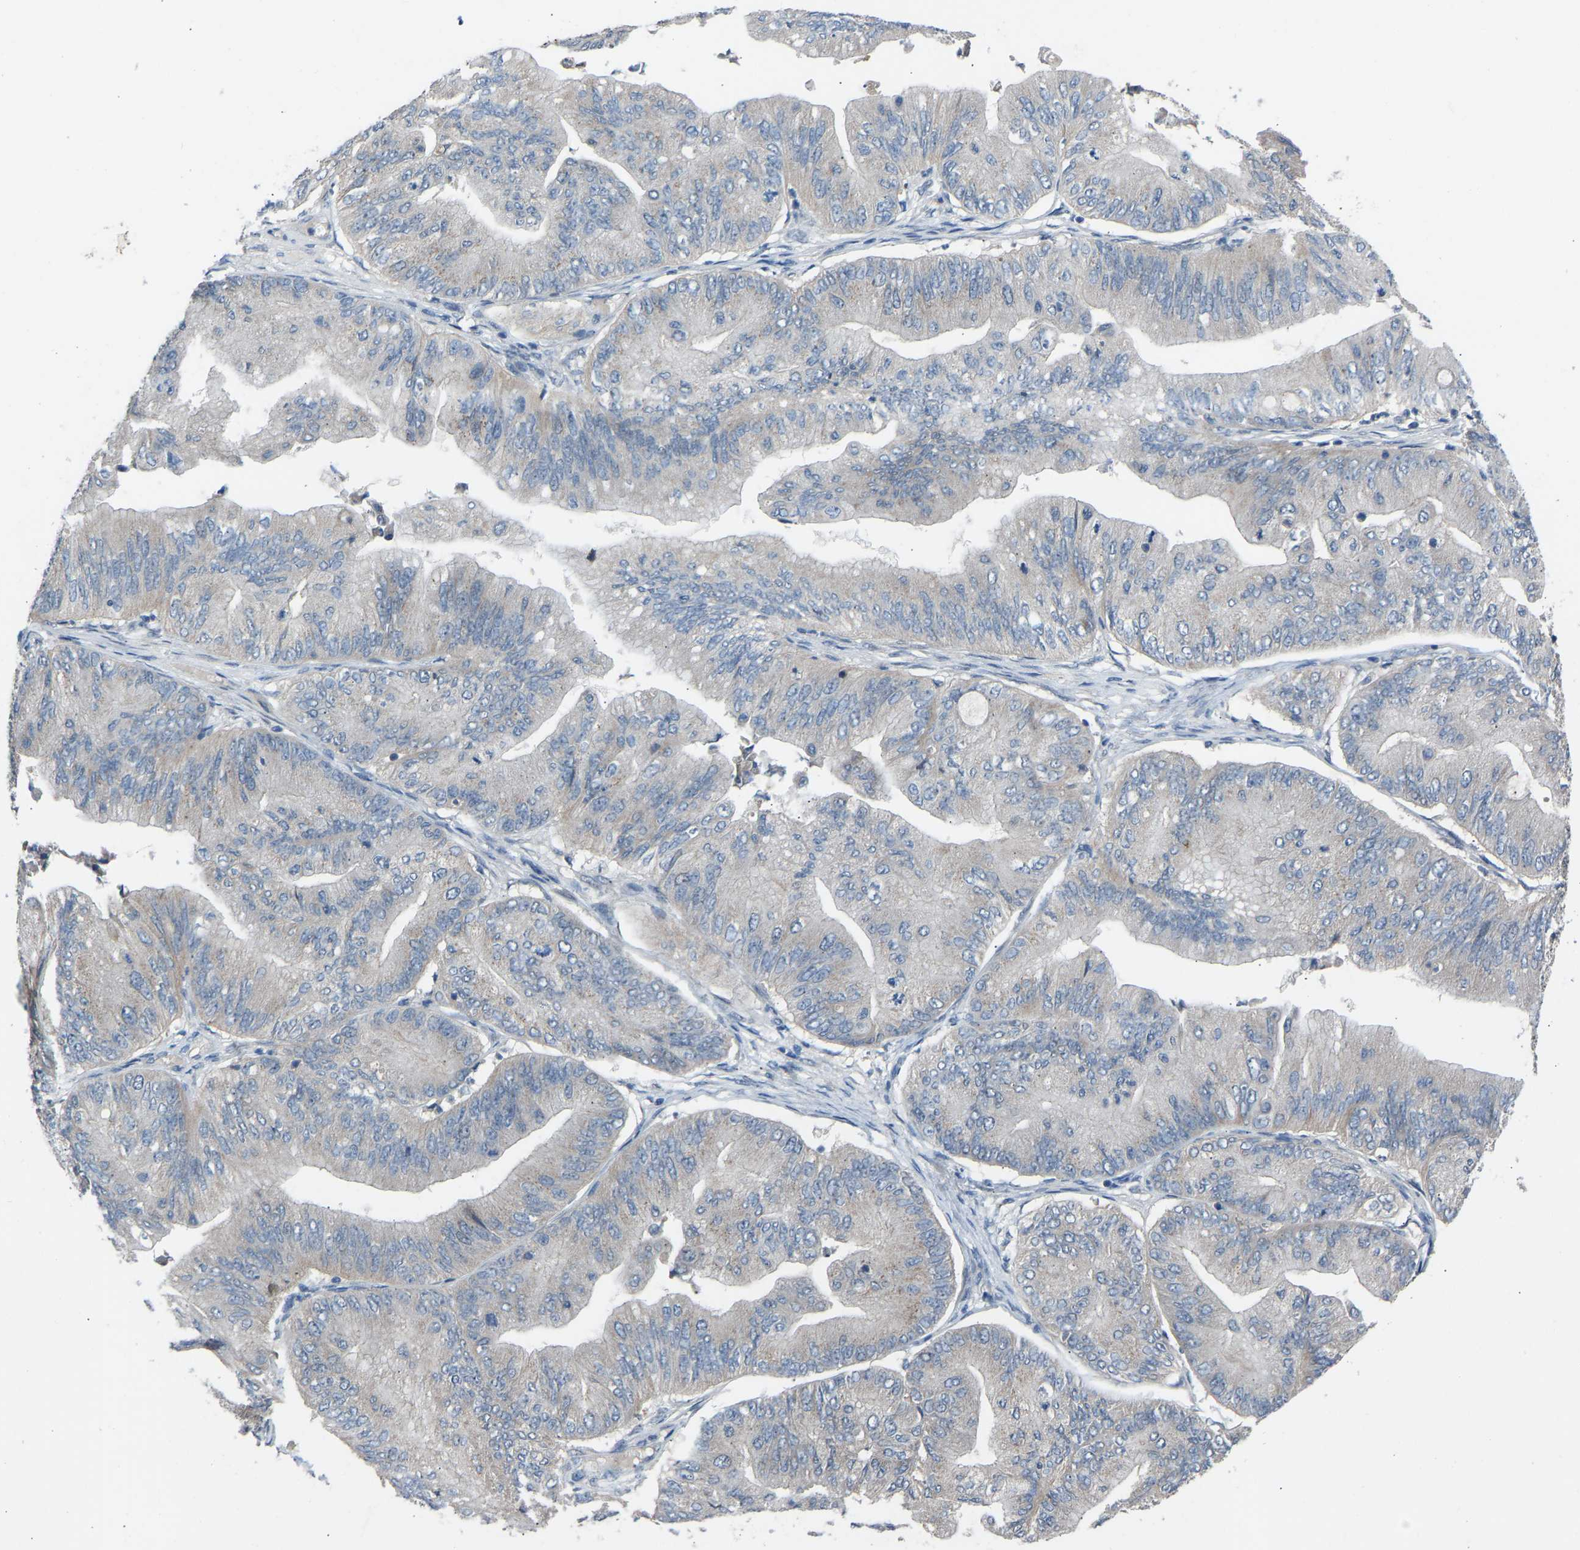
{"staining": {"intensity": "negative", "quantity": "none", "location": "none"}, "tissue": "ovarian cancer", "cell_type": "Tumor cells", "image_type": "cancer", "snomed": [{"axis": "morphology", "description": "Cystadenocarcinoma, mucinous, NOS"}, {"axis": "topography", "description": "Ovary"}], "caption": "The immunohistochemistry micrograph has no significant positivity in tumor cells of ovarian mucinous cystadenocarcinoma tissue.", "gene": "CDK2AP1", "patient": {"sex": "female", "age": 61}}